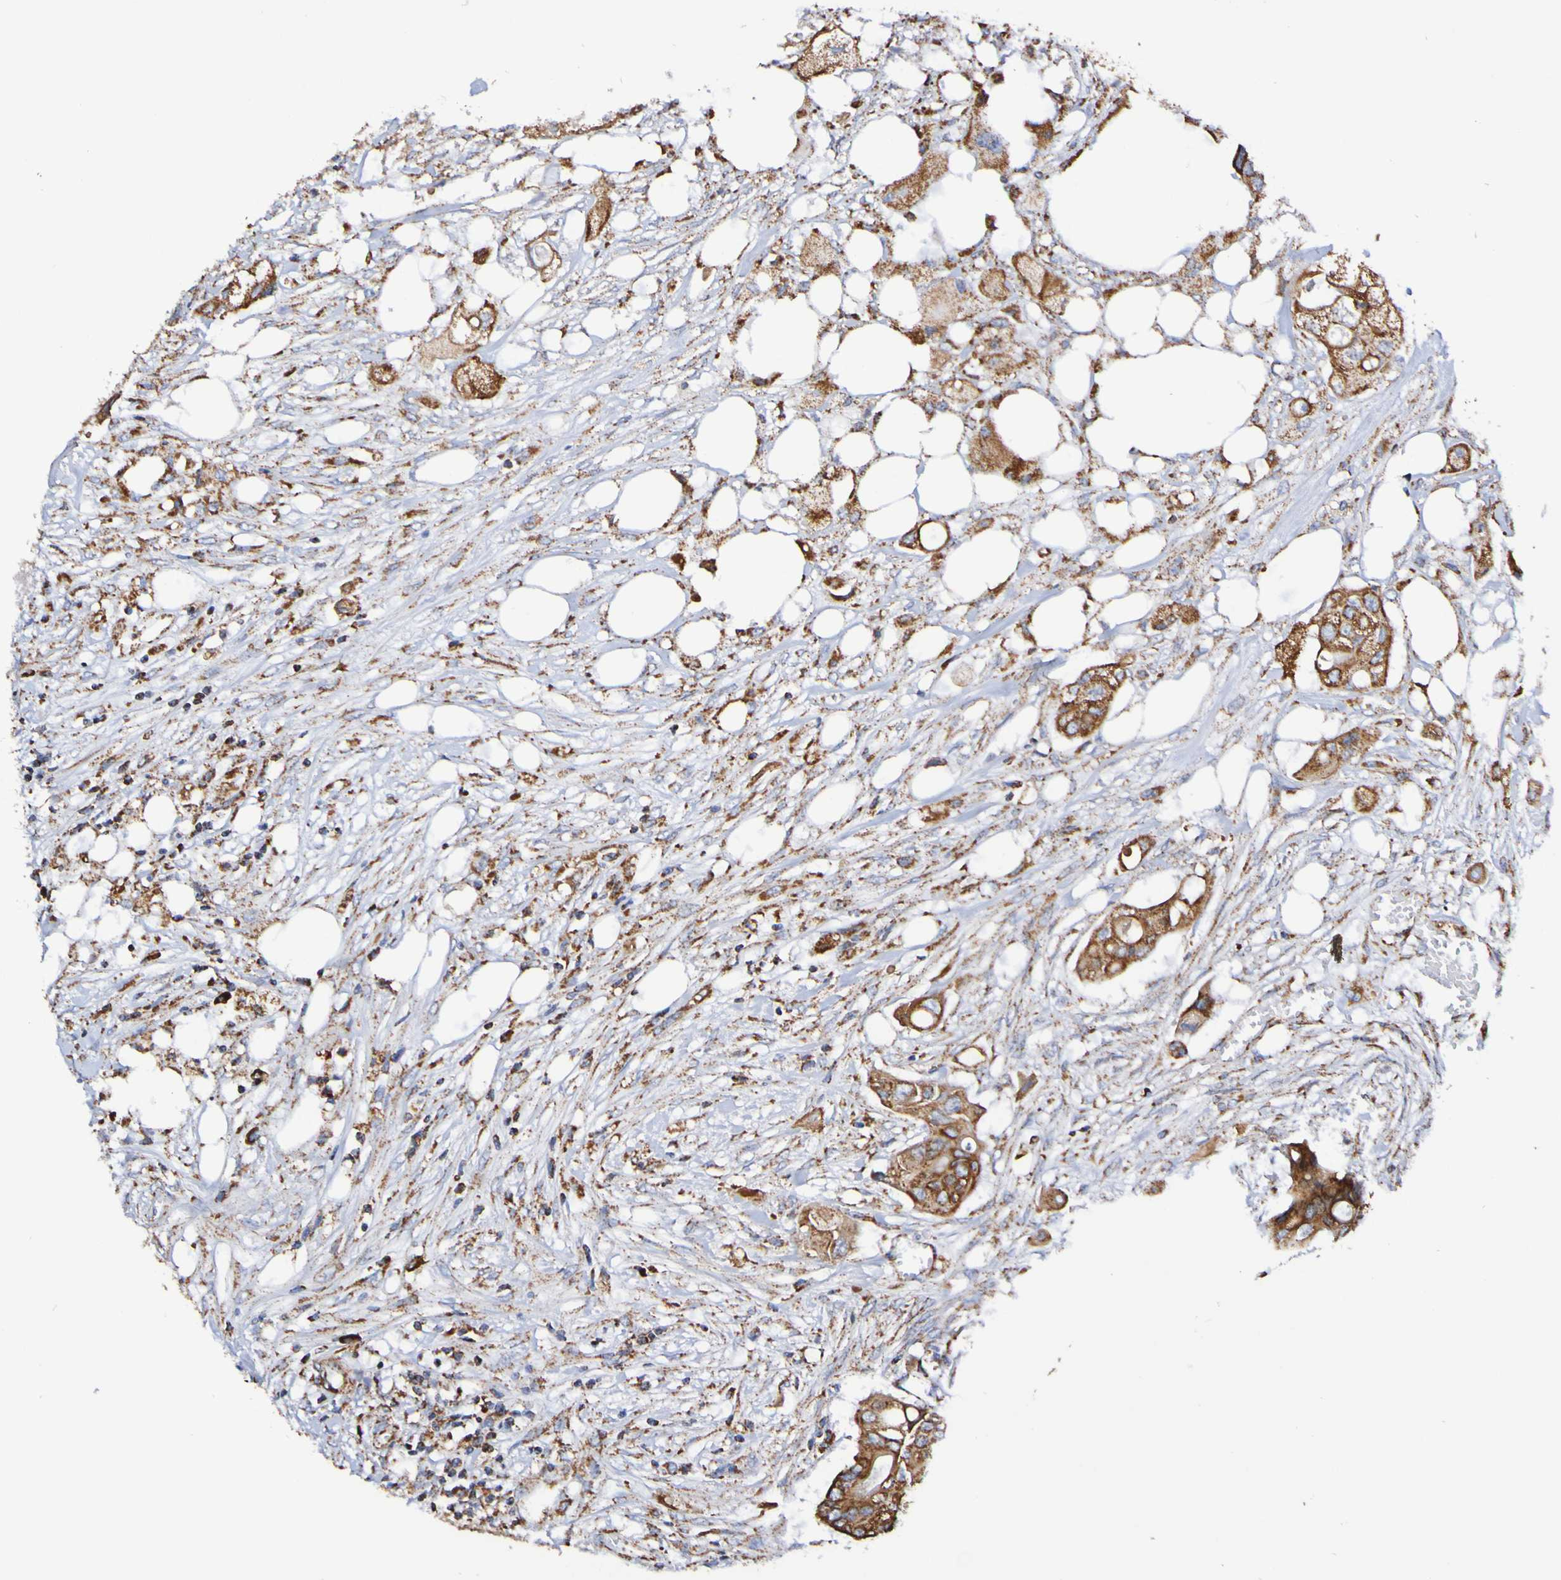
{"staining": {"intensity": "moderate", "quantity": ">75%", "location": "cytoplasmic/membranous"}, "tissue": "colorectal cancer", "cell_type": "Tumor cells", "image_type": "cancer", "snomed": [{"axis": "morphology", "description": "Adenocarcinoma, NOS"}, {"axis": "topography", "description": "Colon"}], "caption": "Colorectal cancer tissue shows moderate cytoplasmic/membranous staining in about >75% of tumor cells, visualized by immunohistochemistry.", "gene": "IL18R1", "patient": {"sex": "female", "age": 57}}